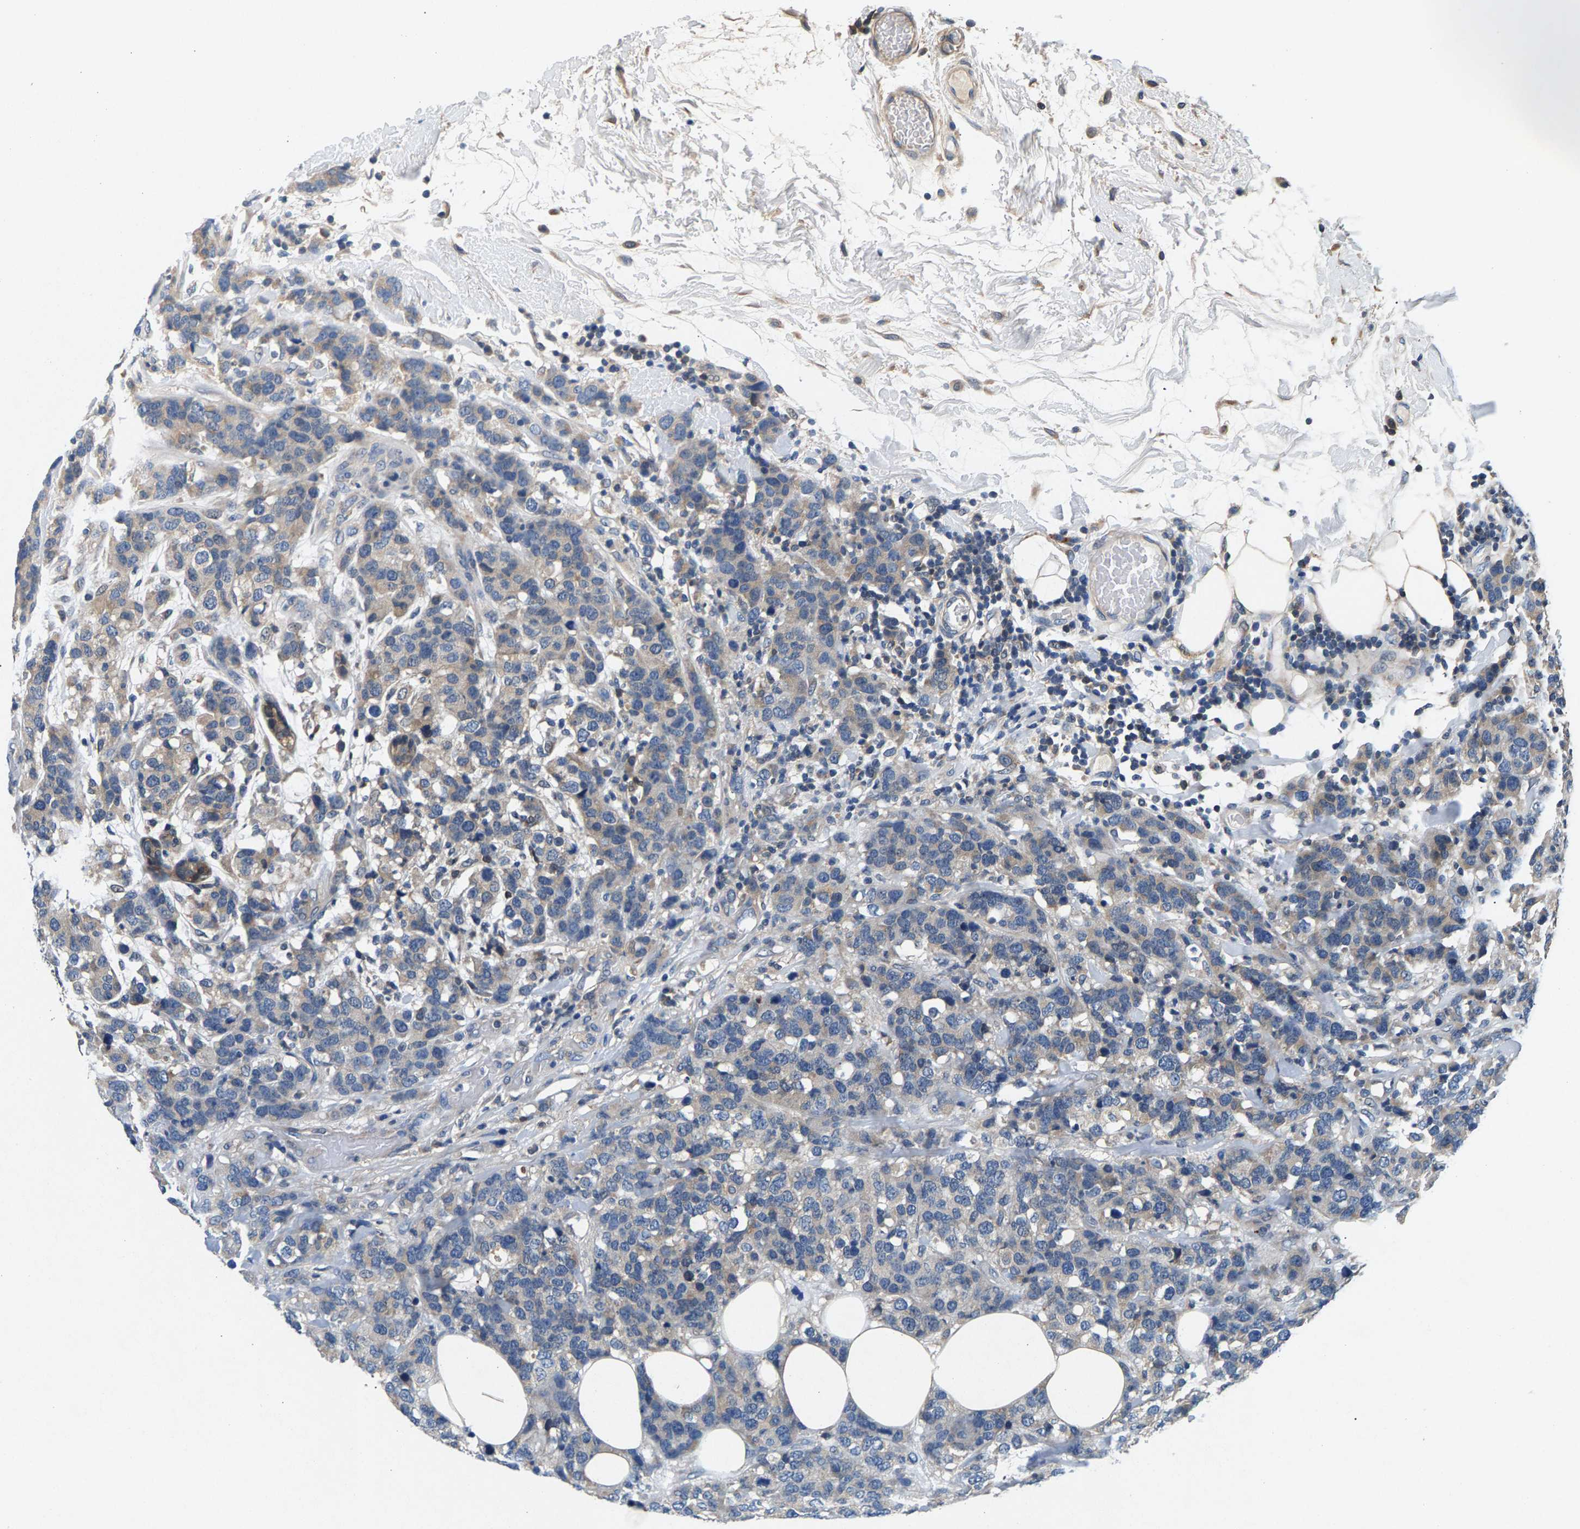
{"staining": {"intensity": "weak", "quantity": "<25%", "location": "cytoplasmic/membranous"}, "tissue": "breast cancer", "cell_type": "Tumor cells", "image_type": "cancer", "snomed": [{"axis": "morphology", "description": "Lobular carcinoma"}, {"axis": "topography", "description": "Breast"}], "caption": "Immunohistochemistry (IHC) micrograph of breast cancer stained for a protein (brown), which reveals no positivity in tumor cells.", "gene": "NT5C", "patient": {"sex": "female", "age": 59}}